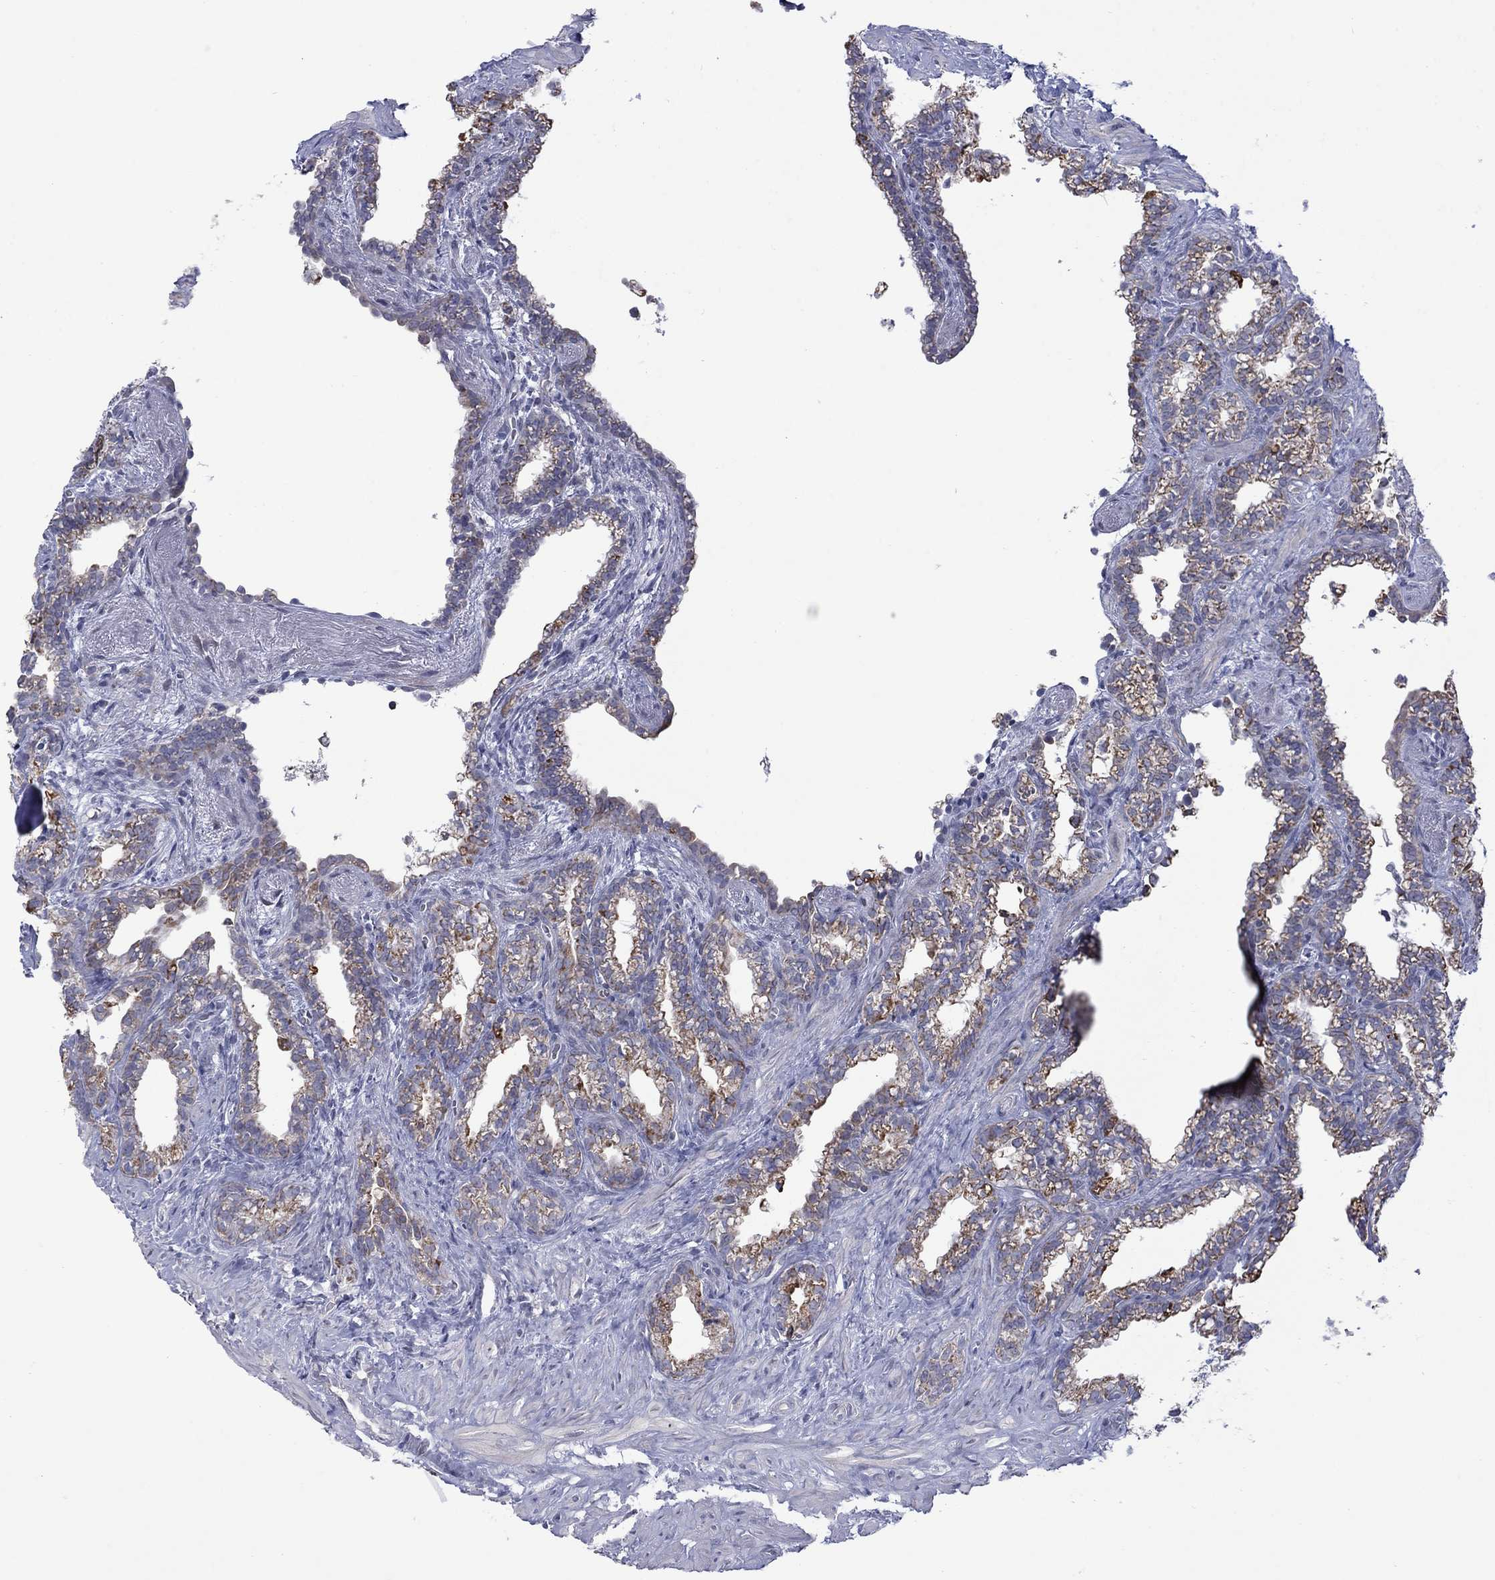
{"staining": {"intensity": "moderate", "quantity": "25%-75%", "location": "cytoplasmic/membranous"}, "tissue": "seminal vesicle", "cell_type": "Glandular cells", "image_type": "normal", "snomed": [{"axis": "morphology", "description": "Normal tissue, NOS"}, {"axis": "morphology", "description": "Urothelial carcinoma, NOS"}, {"axis": "topography", "description": "Urinary bladder"}, {"axis": "topography", "description": "Seminal veicle"}], "caption": "A brown stain labels moderate cytoplasmic/membranous positivity of a protein in glandular cells of benign seminal vesicle.", "gene": "KCNJ16", "patient": {"sex": "male", "age": 76}}